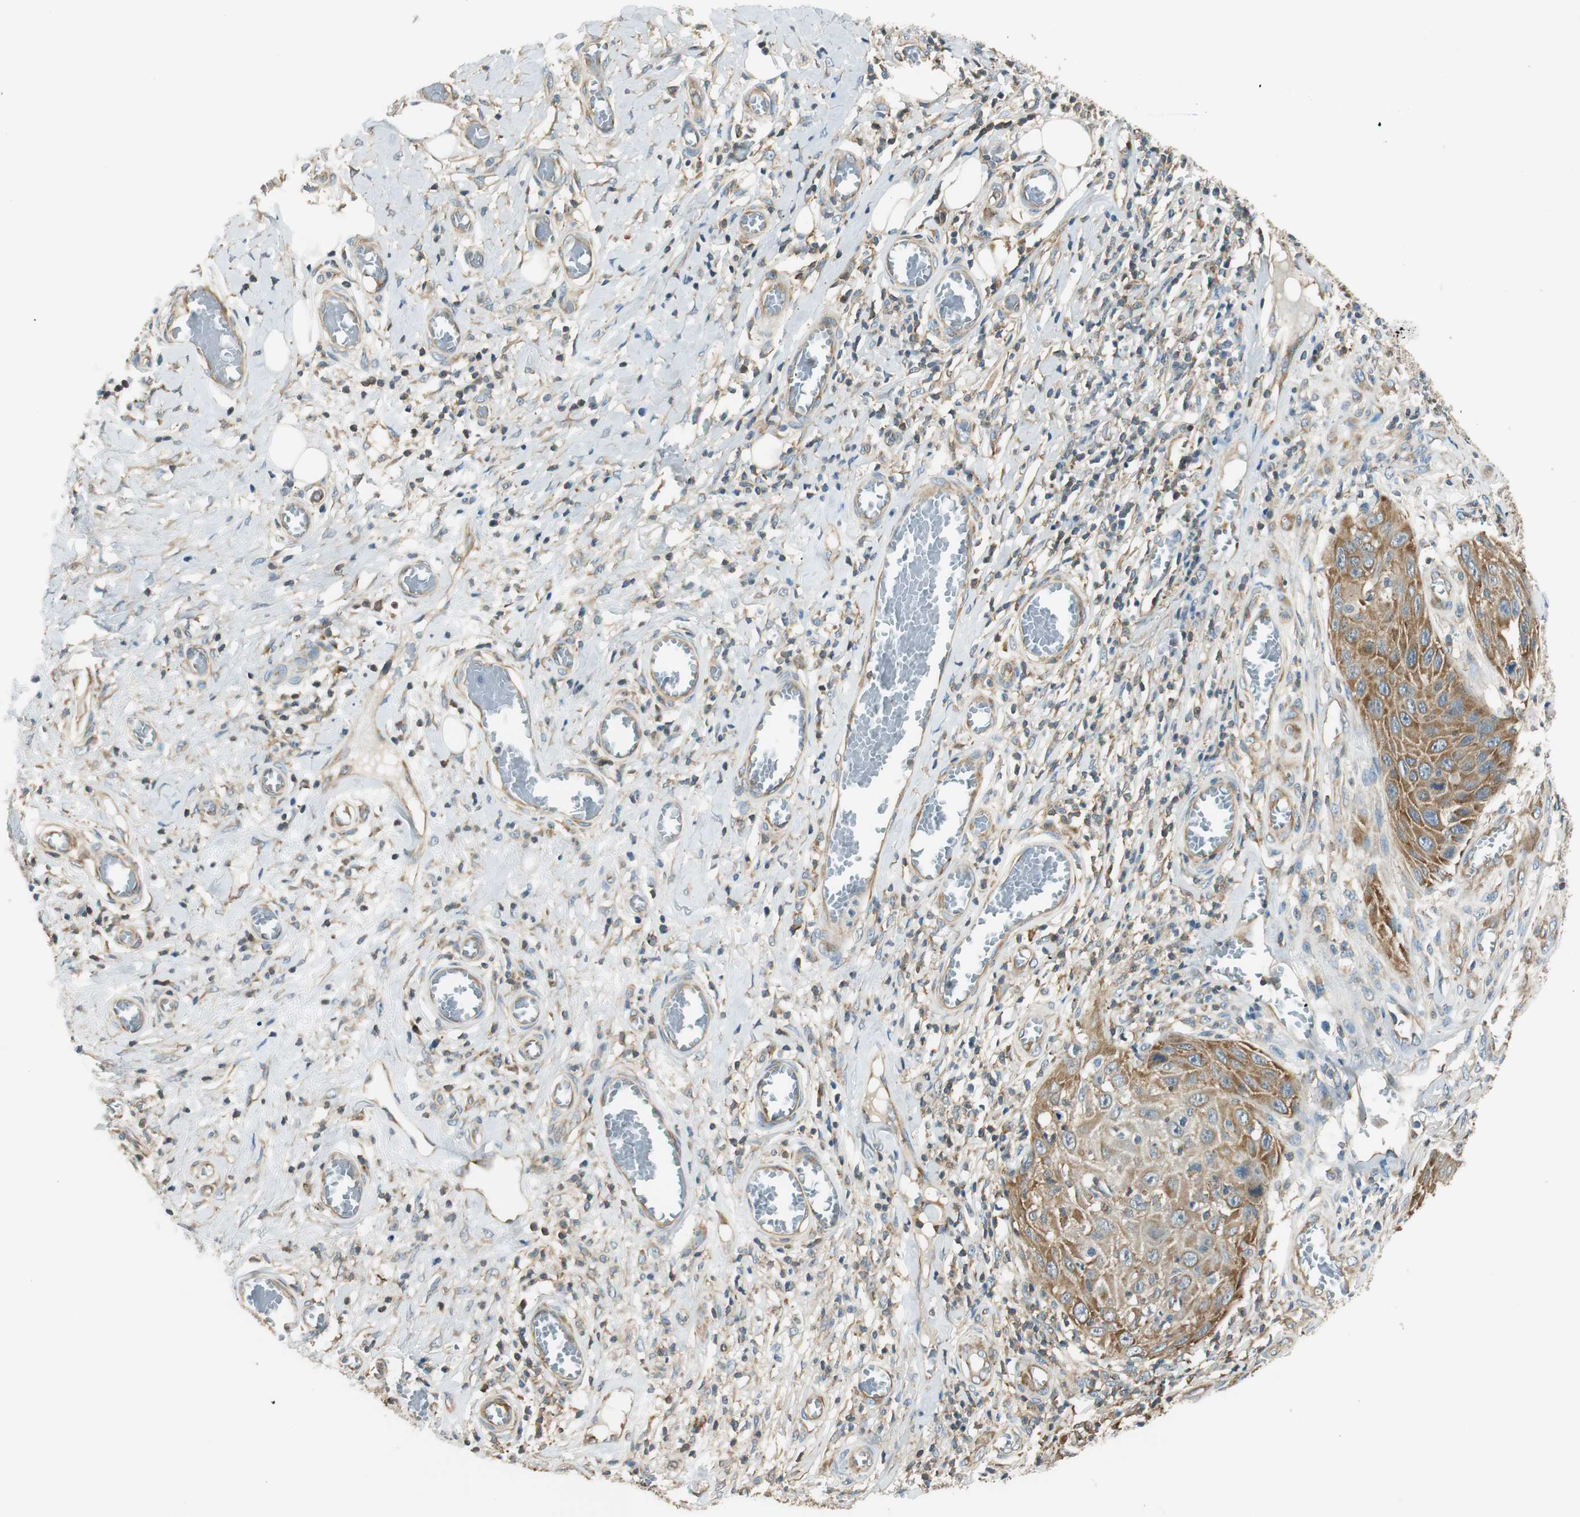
{"staining": {"intensity": "moderate", "quantity": ">75%", "location": "cytoplasmic/membranous"}, "tissue": "skin cancer", "cell_type": "Tumor cells", "image_type": "cancer", "snomed": [{"axis": "morphology", "description": "Squamous cell carcinoma, NOS"}, {"axis": "topography", "description": "Skin"}], "caption": "A brown stain shows moderate cytoplasmic/membranous expression of a protein in human squamous cell carcinoma (skin) tumor cells.", "gene": "PI4K2B", "patient": {"sex": "female", "age": 73}}